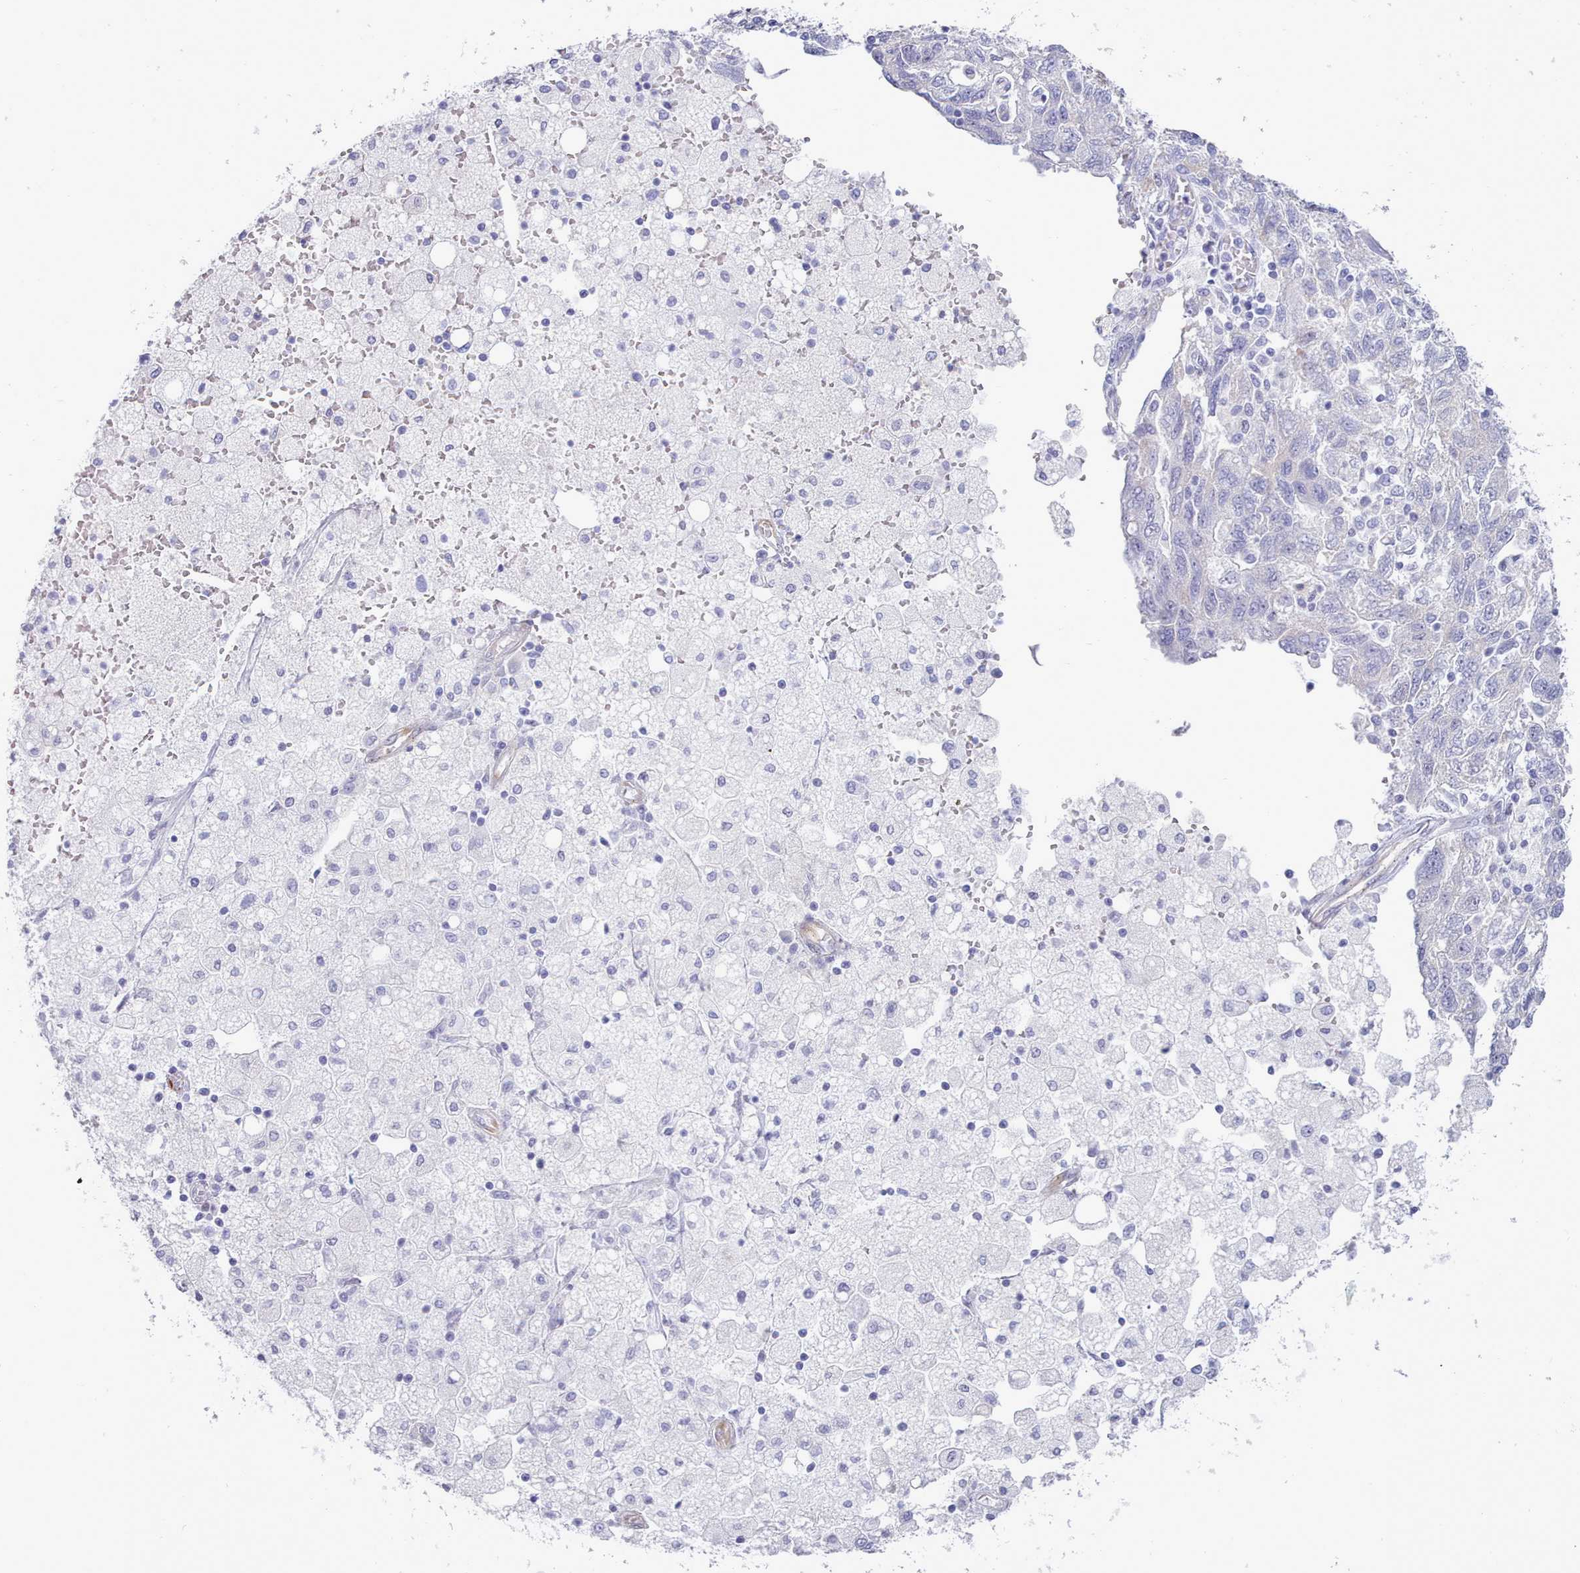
{"staining": {"intensity": "negative", "quantity": "none", "location": "none"}, "tissue": "ovarian cancer", "cell_type": "Tumor cells", "image_type": "cancer", "snomed": [{"axis": "morphology", "description": "Carcinoma, NOS"}, {"axis": "morphology", "description": "Cystadenocarcinoma, serous, NOS"}, {"axis": "topography", "description": "Ovary"}], "caption": "An image of human serous cystadenocarcinoma (ovarian) is negative for staining in tumor cells.", "gene": "TMEM253", "patient": {"sex": "female", "age": 69}}